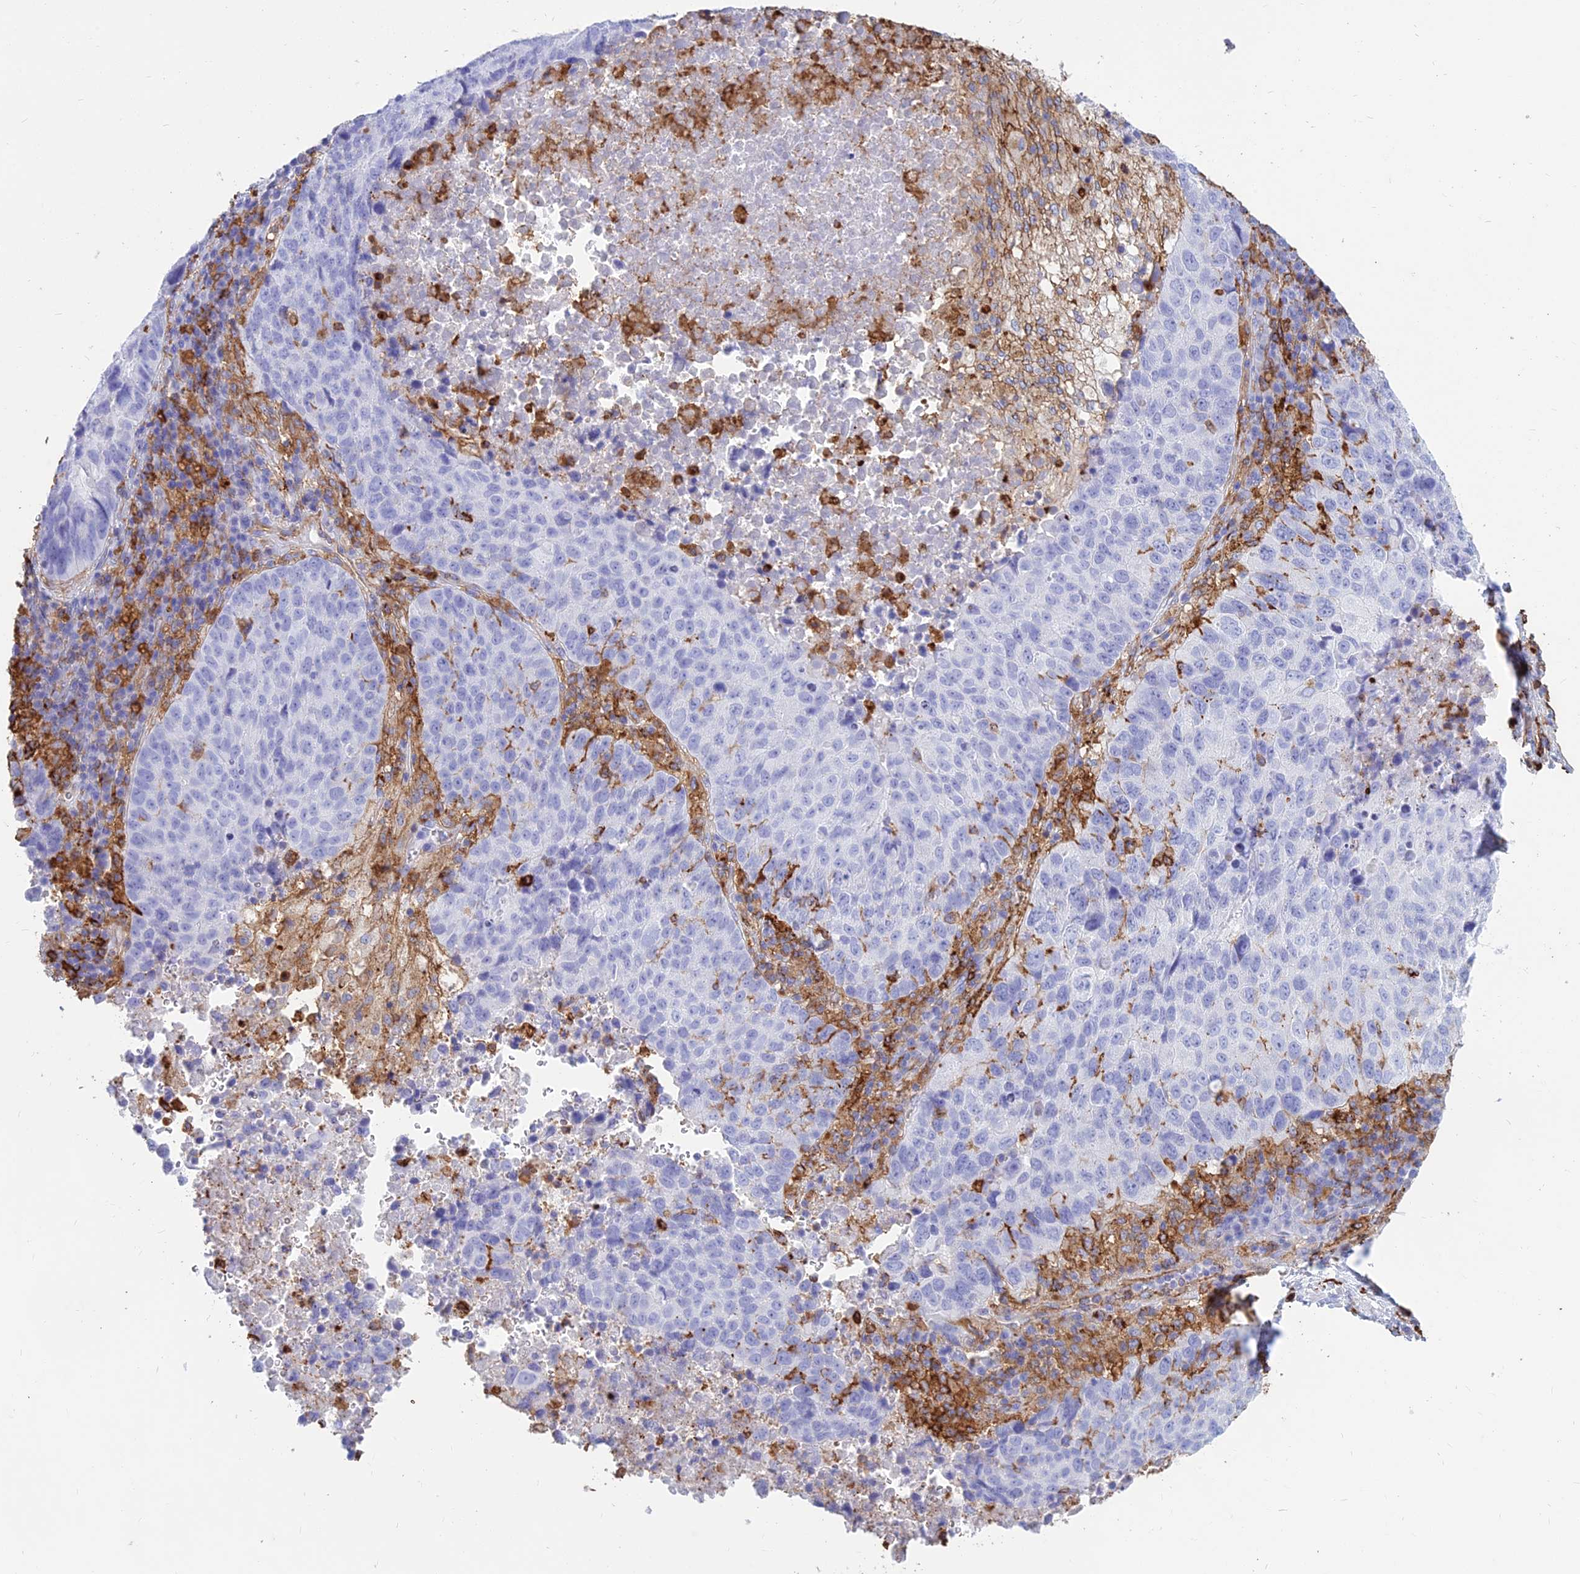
{"staining": {"intensity": "negative", "quantity": "none", "location": "none"}, "tissue": "lung cancer", "cell_type": "Tumor cells", "image_type": "cancer", "snomed": [{"axis": "morphology", "description": "Squamous cell carcinoma, NOS"}, {"axis": "topography", "description": "Lung"}], "caption": "This is an immunohistochemistry (IHC) histopathology image of lung cancer (squamous cell carcinoma). There is no expression in tumor cells.", "gene": "HLA-DRB1", "patient": {"sex": "male", "age": 73}}